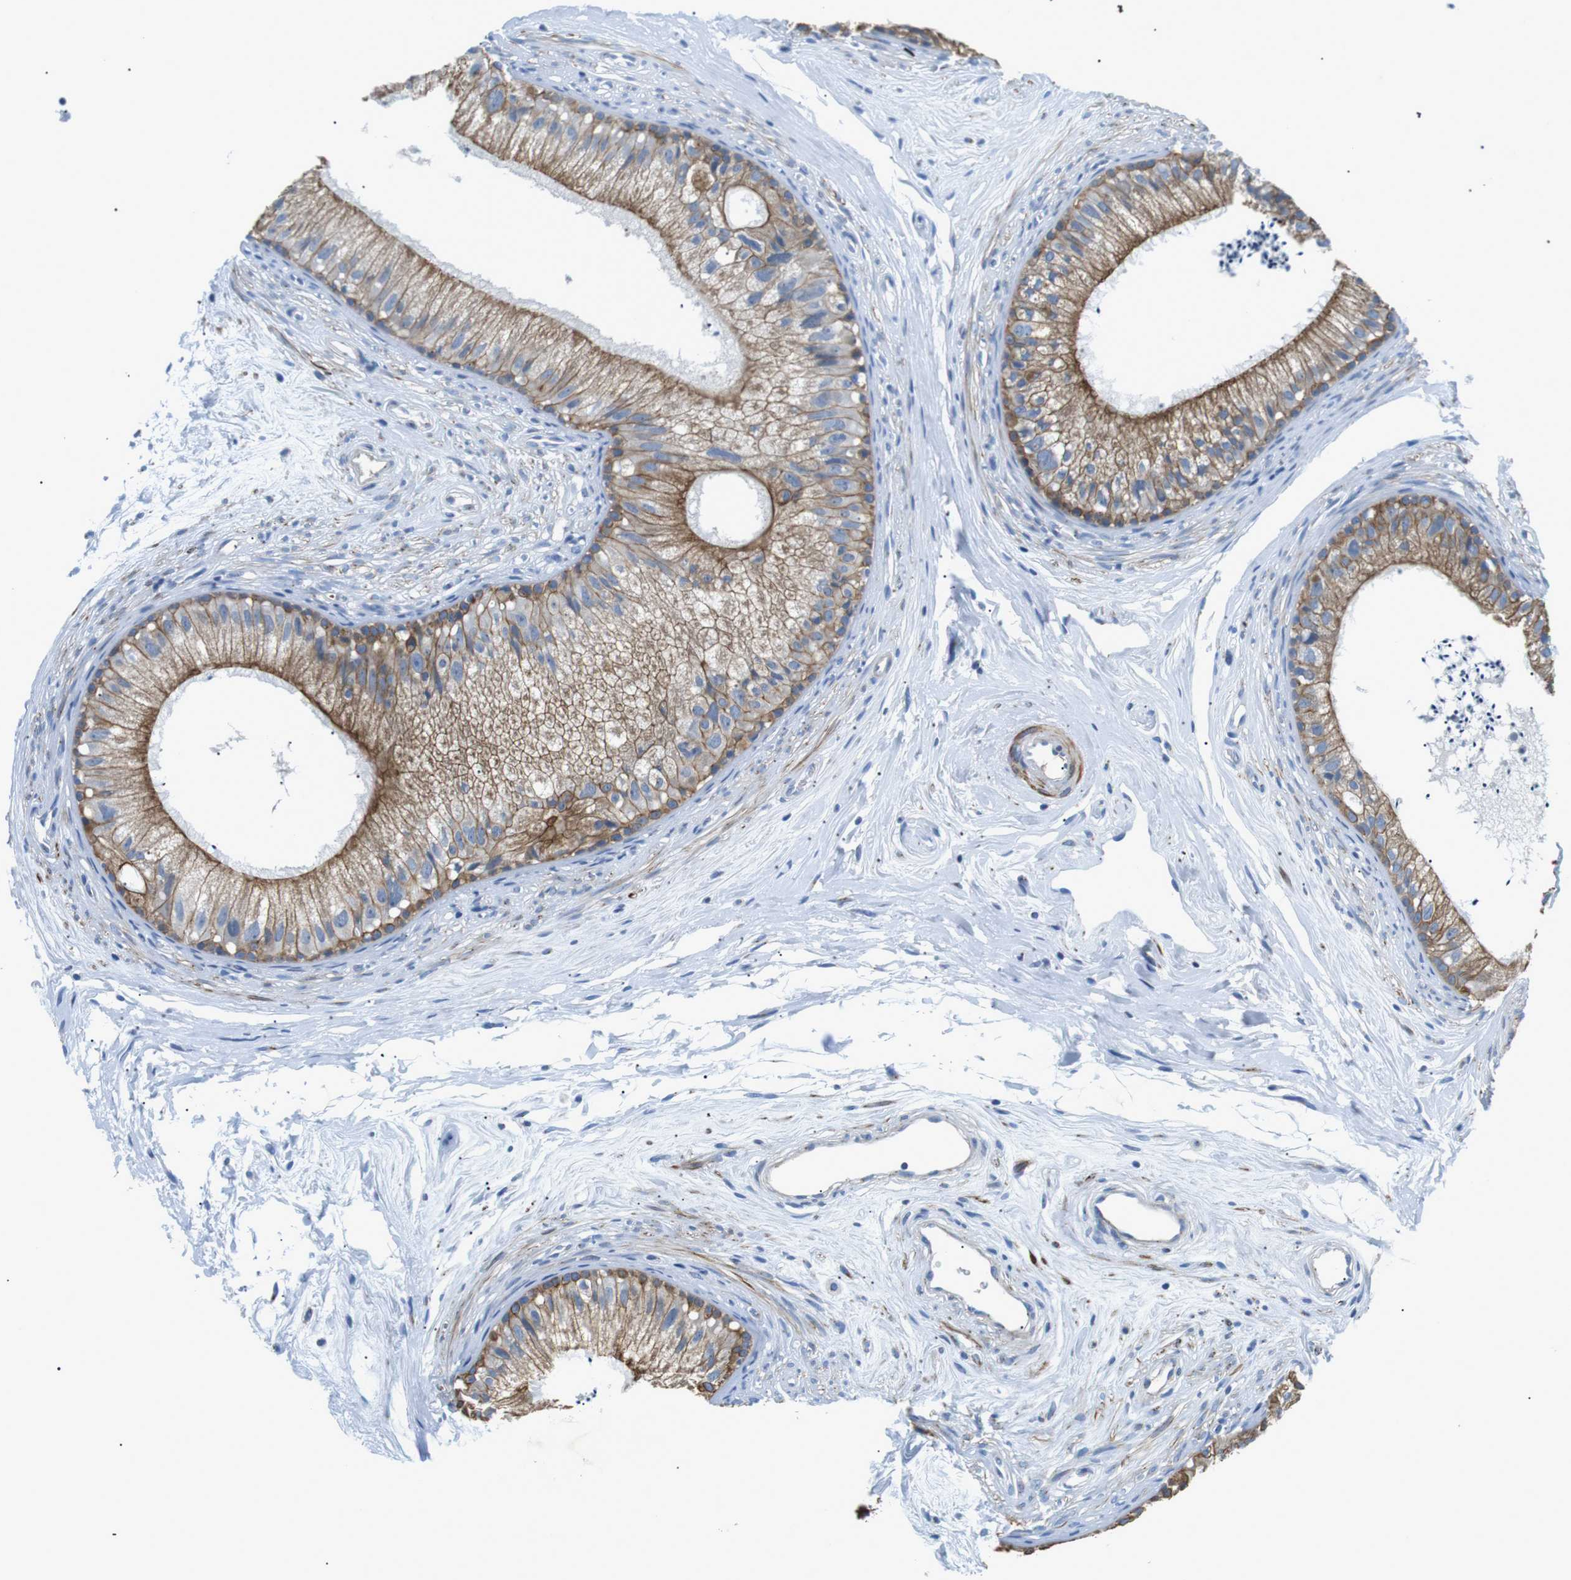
{"staining": {"intensity": "moderate", "quantity": ">75%", "location": "cytoplasmic/membranous"}, "tissue": "epididymis", "cell_type": "Glandular cells", "image_type": "normal", "snomed": [{"axis": "morphology", "description": "Normal tissue, NOS"}, {"axis": "topography", "description": "Epididymis"}], "caption": "Immunohistochemistry (IHC) of normal human epididymis shows medium levels of moderate cytoplasmic/membranous staining in about >75% of glandular cells.", "gene": "UNC5CL", "patient": {"sex": "male", "age": 56}}